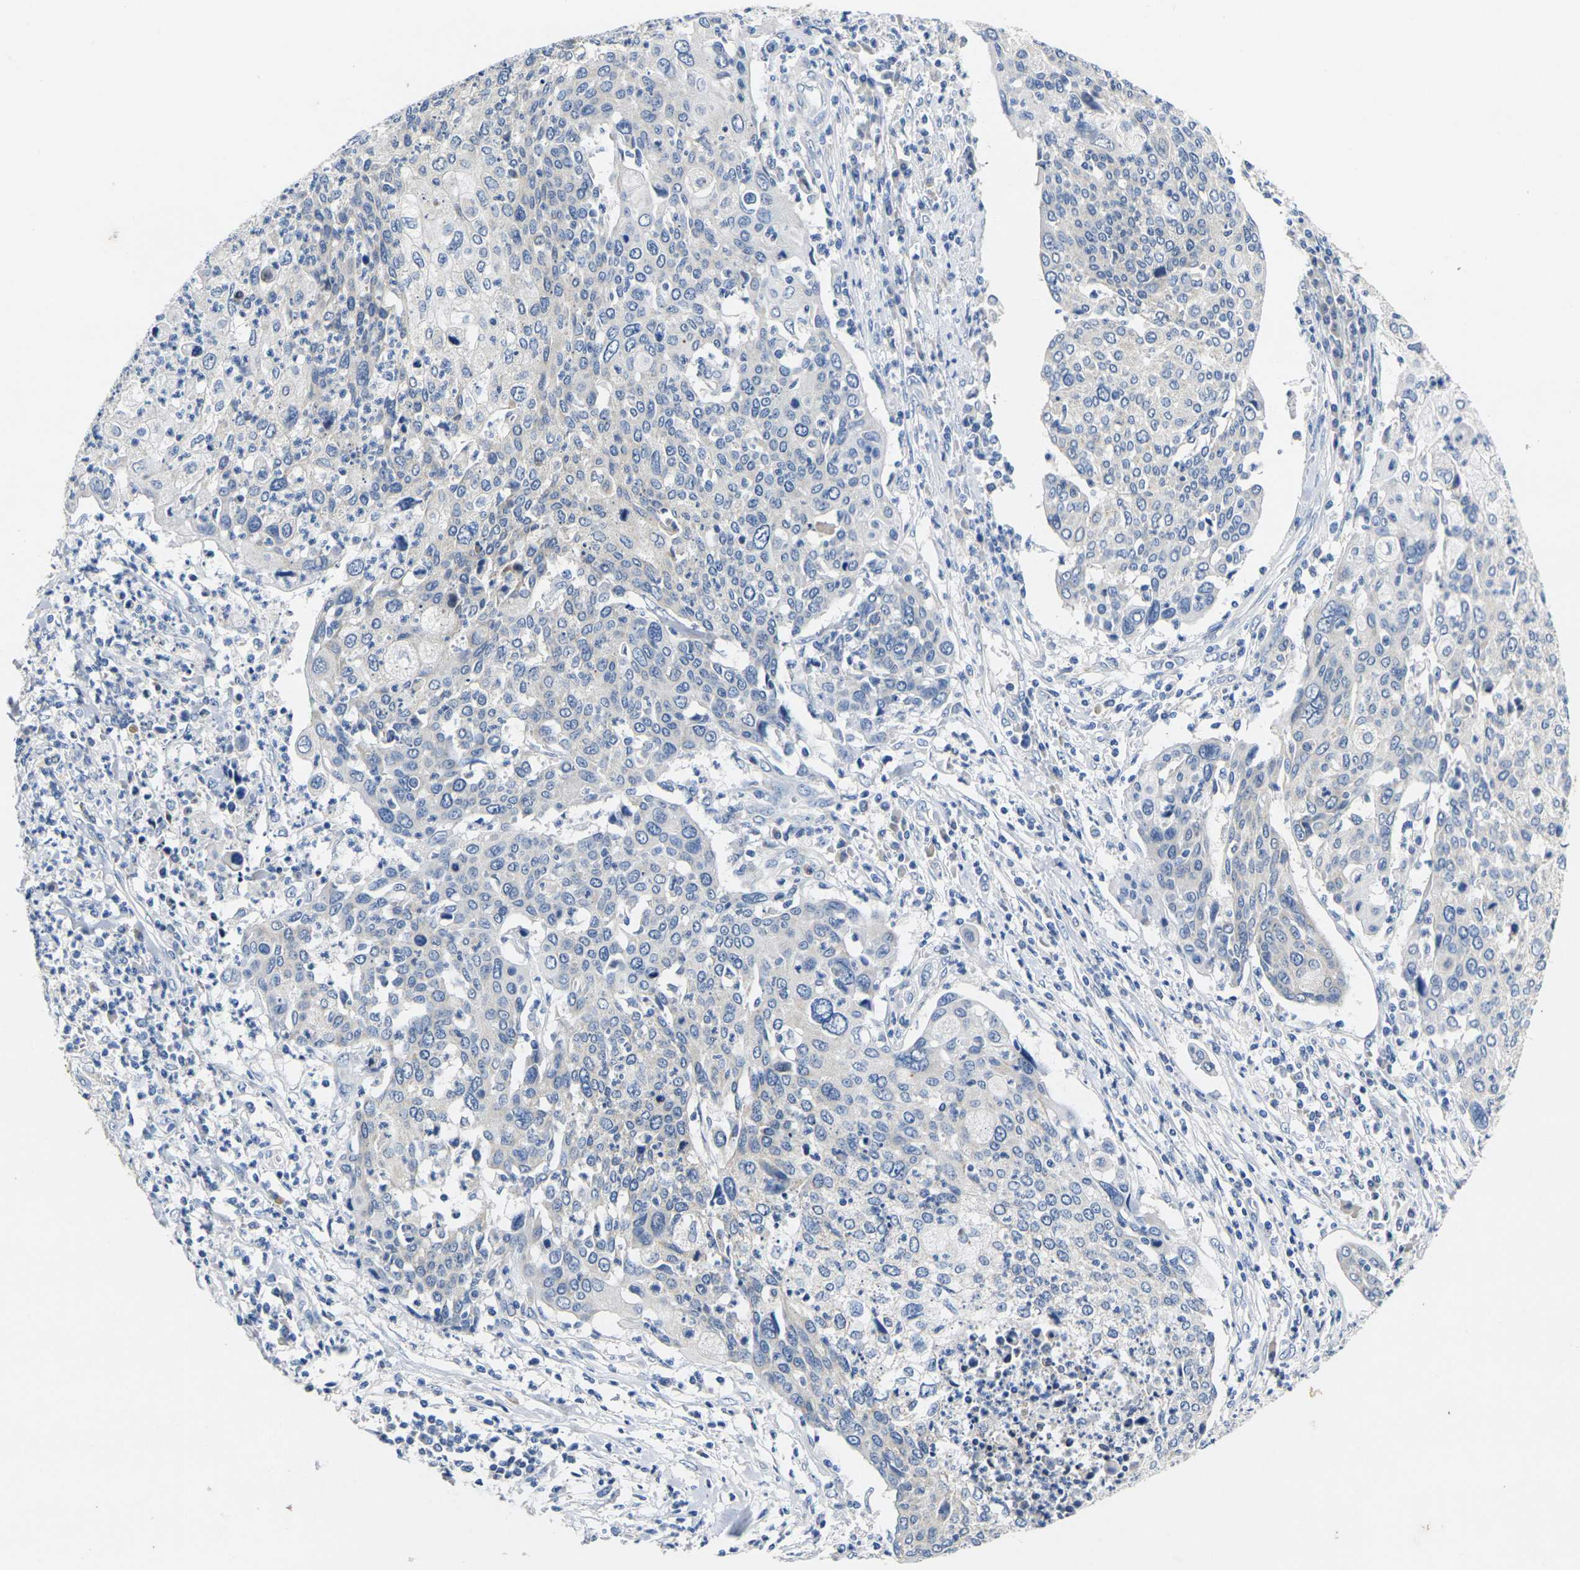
{"staining": {"intensity": "negative", "quantity": "none", "location": "none"}, "tissue": "cervical cancer", "cell_type": "Tumor cells", "image_type": "cancer", "snomed": [{"axis": "morphology", "description": "Squamous cell carcinoma, NOS"}, {"axis": "topography", "description": "Cervix"}], "caption": "Immunohistochemistry of squamous cell carcinoma (cervical) demonstrates no staining in tumor cells. (DAB immunohistochemistry (IHC) with hematoxylin counter stain).", "gene": "NOCT", "patient": {"sex": "female", "age": 40}}